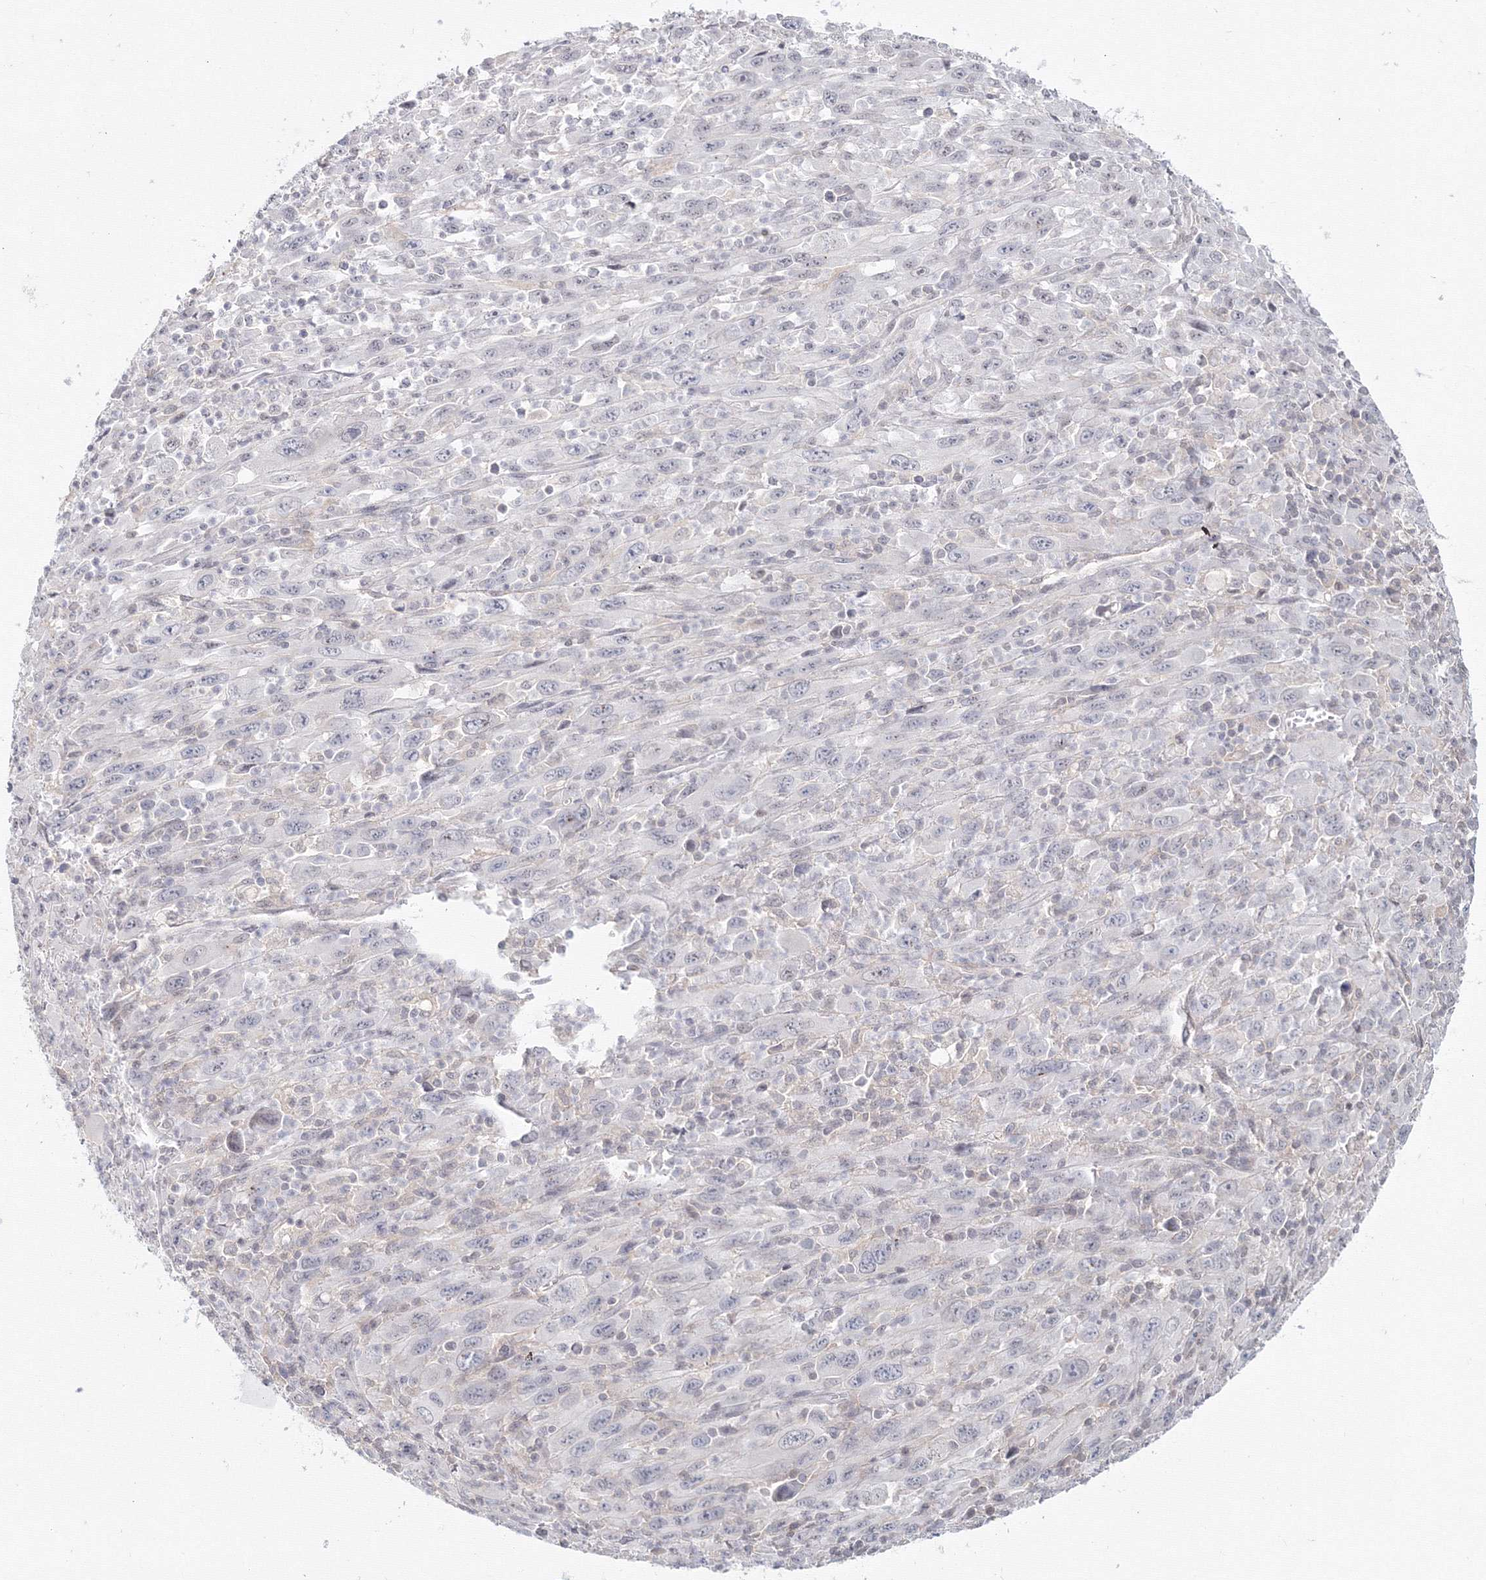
{"staining": {"intensity": "negative", "quantity": "none", "location": "none"}, "tissue": "melanoma", "cell_type": "Tumor cells", "image_type": "cancer", "snomed": [{"axis": "morphology", "description": "Malignant melanoma, Metastatic site"}, {"axis": "topography", "description": "Skin"}], "caption": "This image is of melanoma stained with IHC to label a protein in brown with the nuclei are counter-stained blue. There is no positivity in tumor cells. (Stains: DAB (3,3'-diaminobenzidine) IHC with hematoxylin counter stain, Microscopy: brightfield microscopy at high magnification).", "gene": "SLC7A7", "patient": {"sex": "female", "age": 56}}